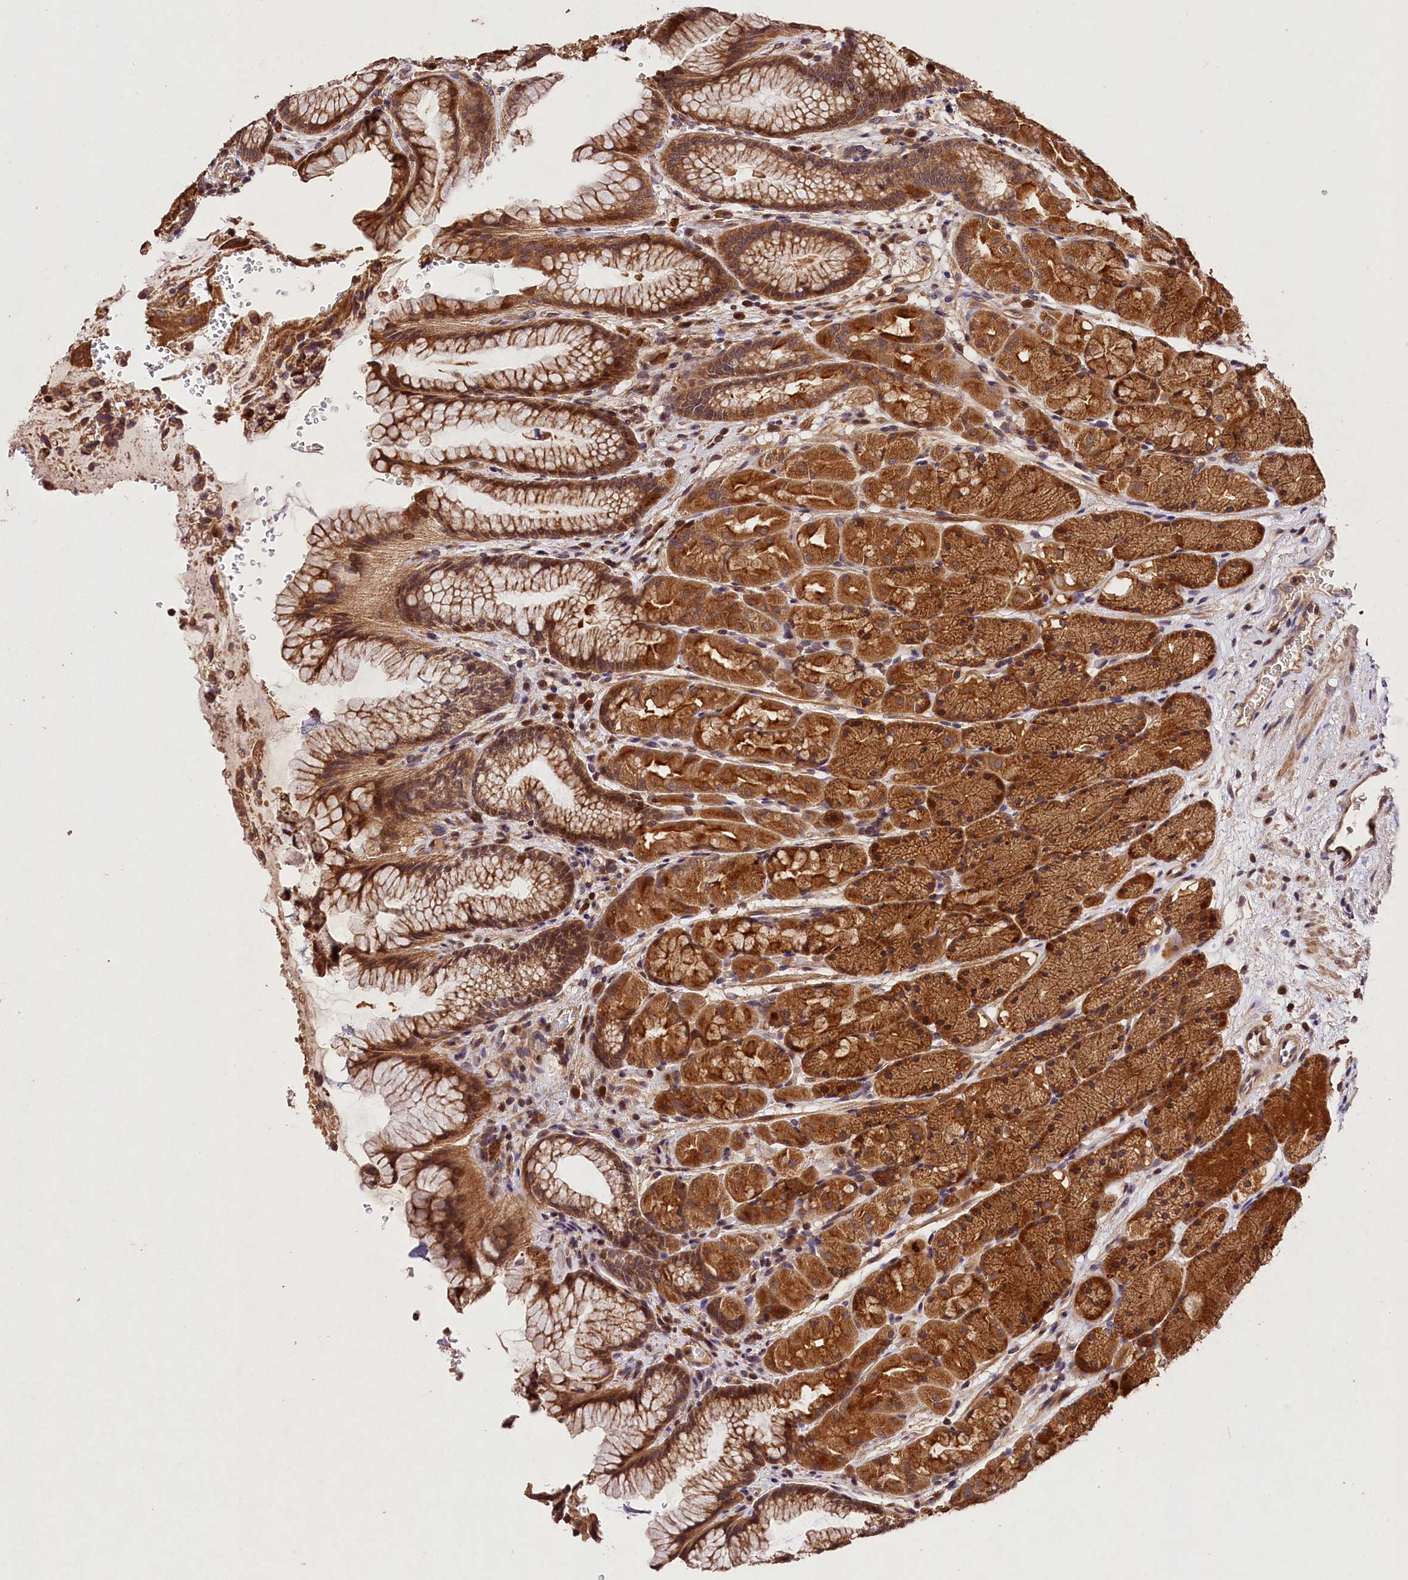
{"staining": {"intensity": "moderate", "quantity": ">75%", "location": "cytoplasmic/membranous,nuclear"}, "tissue": "stomach", "cell_type": "Glandular cells", "image_type": "normal", "snomed": [{"axis": "morphology", "description": "Normal tissue, NOS"}, {"axis": "topography", "description": "Stomach"}], "caption": "About >75% of glandular cells in benign stomach show moderate cytoplasmic/membranous,nuclear protein positivity as visualized by brown immunohistochemical staining.", "gene": "KPTN", "patient": {"sex": "male", "age": 63}}